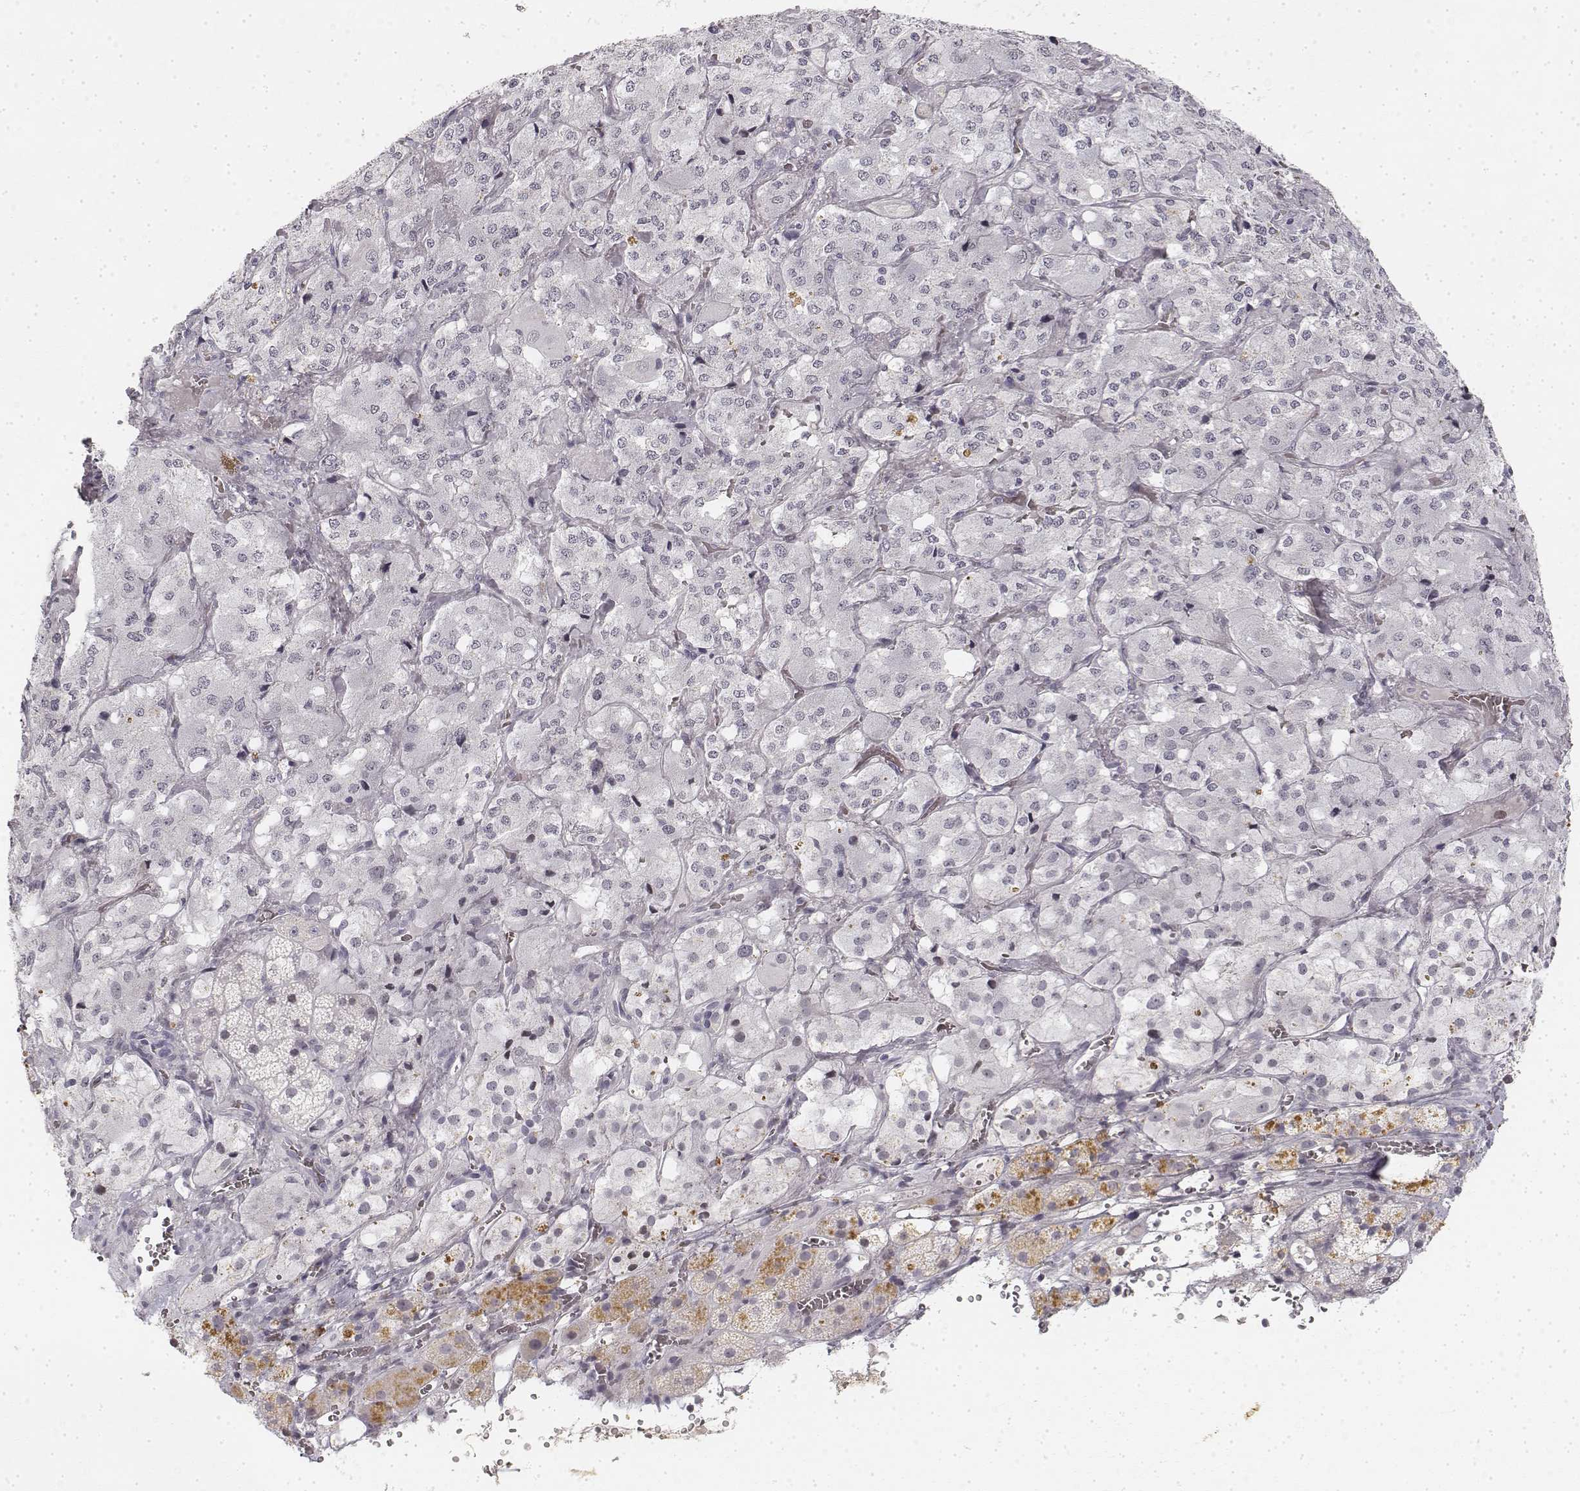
{"staining": {"intensity": "negative", "quantity": "none", "location": "none"}, "tissue": "adrenal gland", "cell_type": "Glandular cells", "image_type": "normal", "snomed": [{"axis": "morphology", "description": "Normal tissue, NOS"}, {"axis": "topography", "description": "Adrenal gland"}], "caption": "Adrenal gland was stained to show a protein in brown. There is no significant staining in glandular cells. (Brightfield microscopy of DAB (3,3'-diaminobenzidine) immunohistochemistry at high magnification).", "gene": "KRT84", "patient": {"sex": "male", "age": 57}}